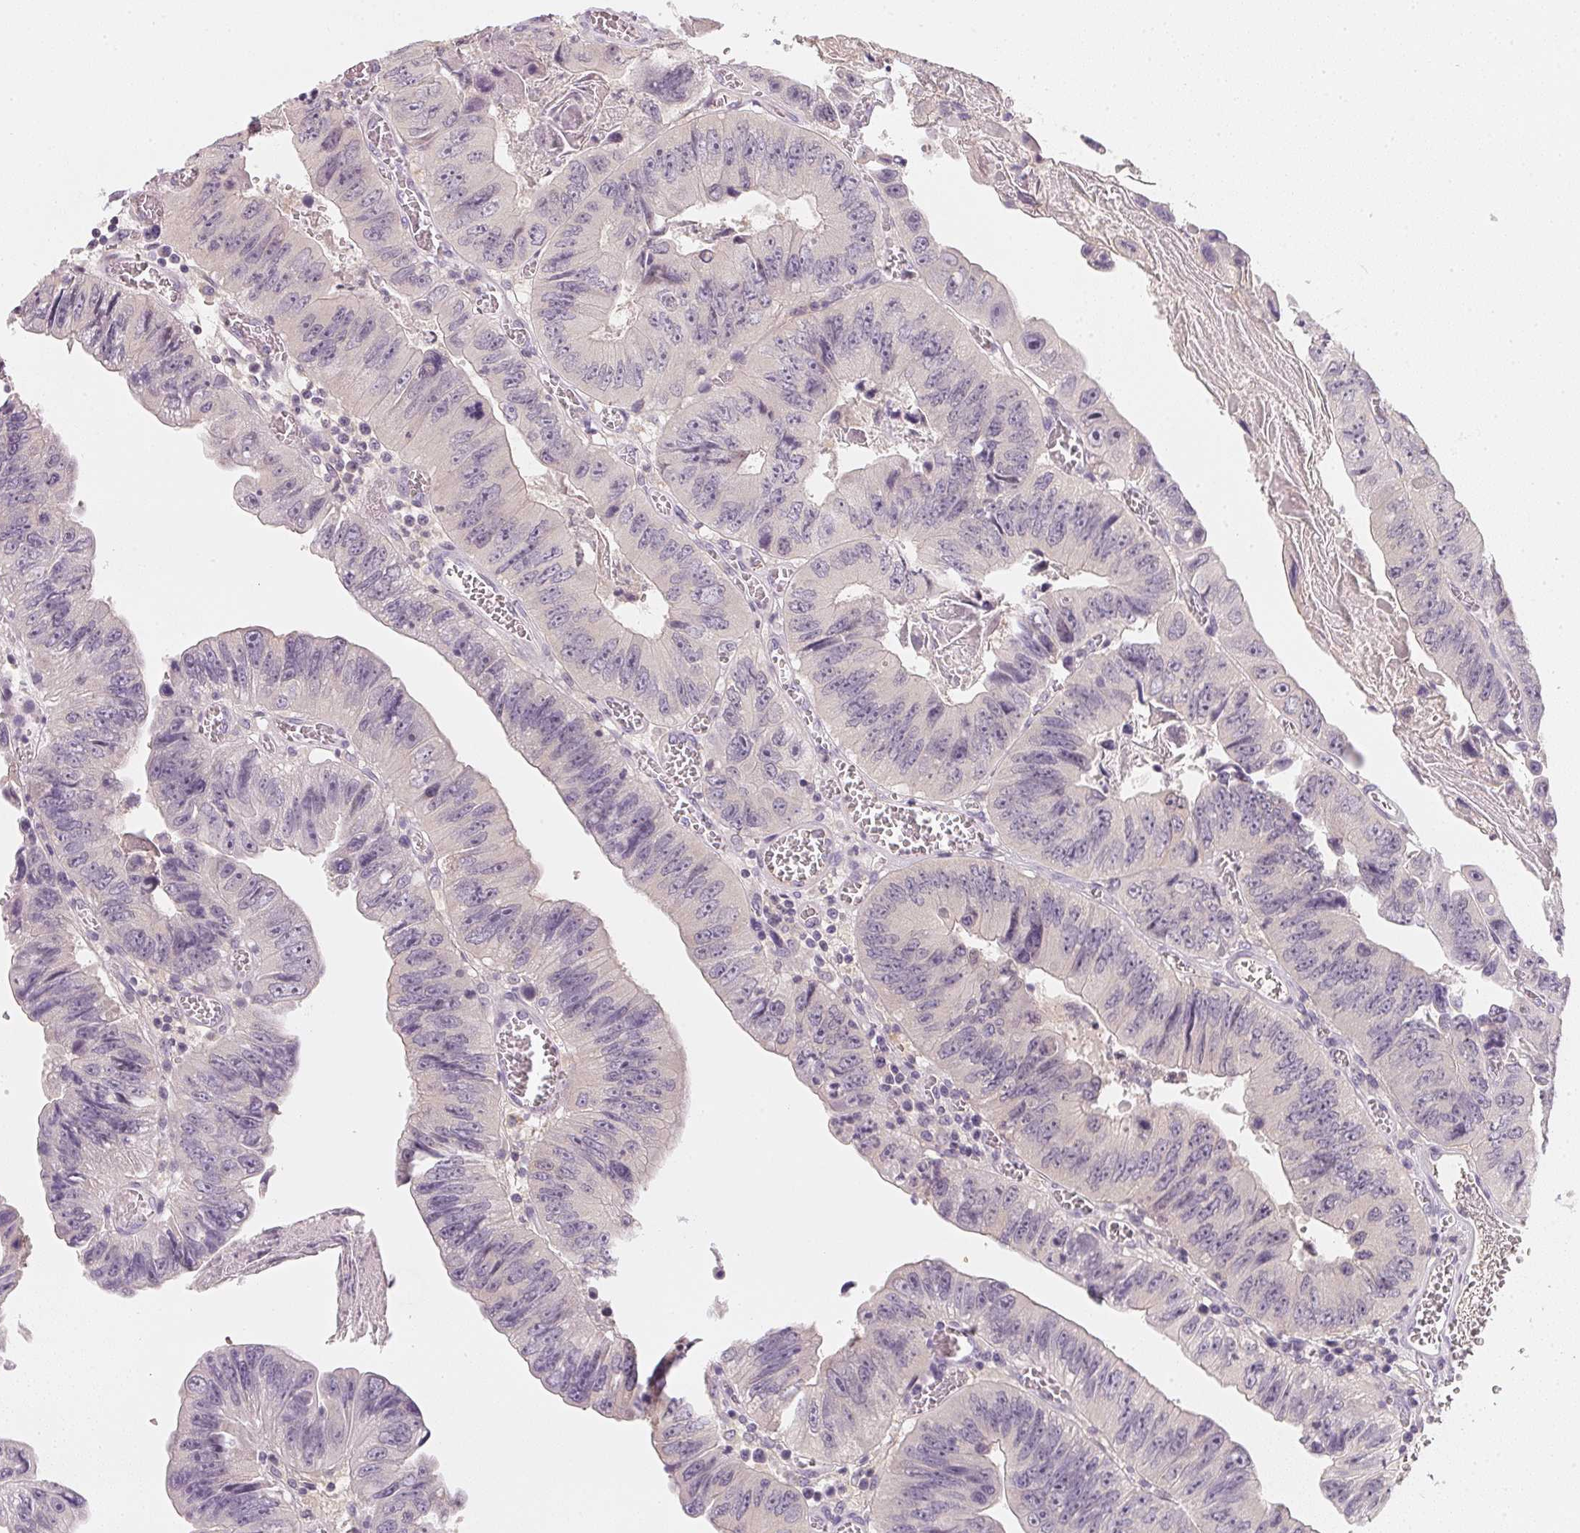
{"staining": {"intensity": "negative", "quantity": "none", "location": "none"}, "tissue": "colorectal cancer", "cell_type": "Tumor cells", "image_type": "cancer", "snomed": [{"axis": "morphology", "description": "Adenocarcinoma, NOS"}, {"axis": "topography", "description": "Colon"}], "caption": "Immunohistochemistry of colorectal adenocarcinoma exhibits no staining in tumor cells. (Brightfield microscopy of DAB immunohistochemistry (IHC) at high magnification).", "gene": "CFAP276", "patient": {"sex": "female", "age": 84}}